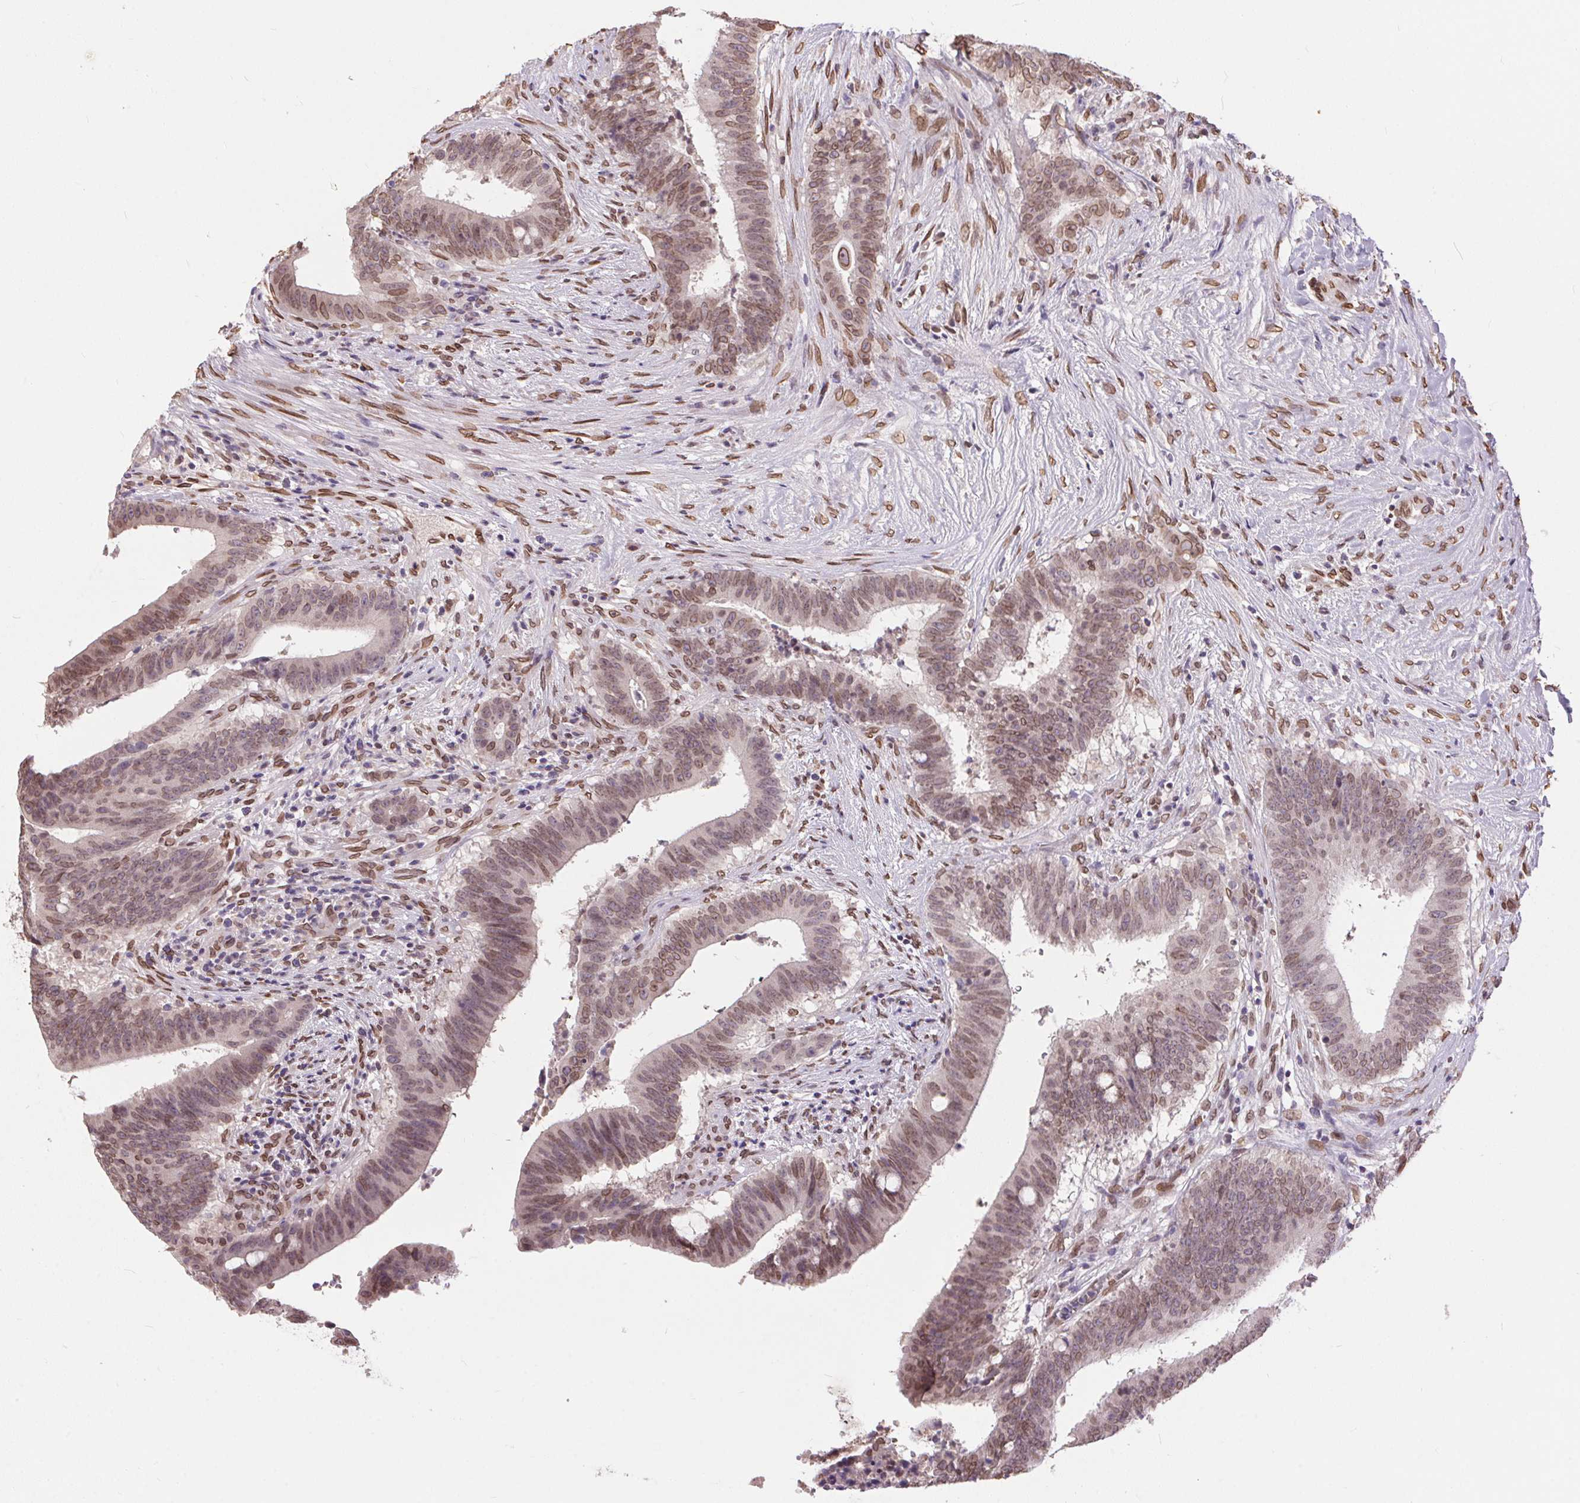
{"staining": {"intensity": "moderate", "quantity": ">75%", "location": "nuclear"}, "tissue": "colorectal cancer", "cell_type": "Tumor cells", "image_type": "cancer", "snomed": [{"axis": "morphology", "description": "Adenocarcinoma, NOS"}, {"axis": "topography", "description": "Colon"}], "caption": "A brown stain shows moderate nuclear positivity of a protein in colorectal cancer (adenocarcinoma) tumor cells.", "gene": "TMEM175", "patient": {"sex": "female", "age": 43}}